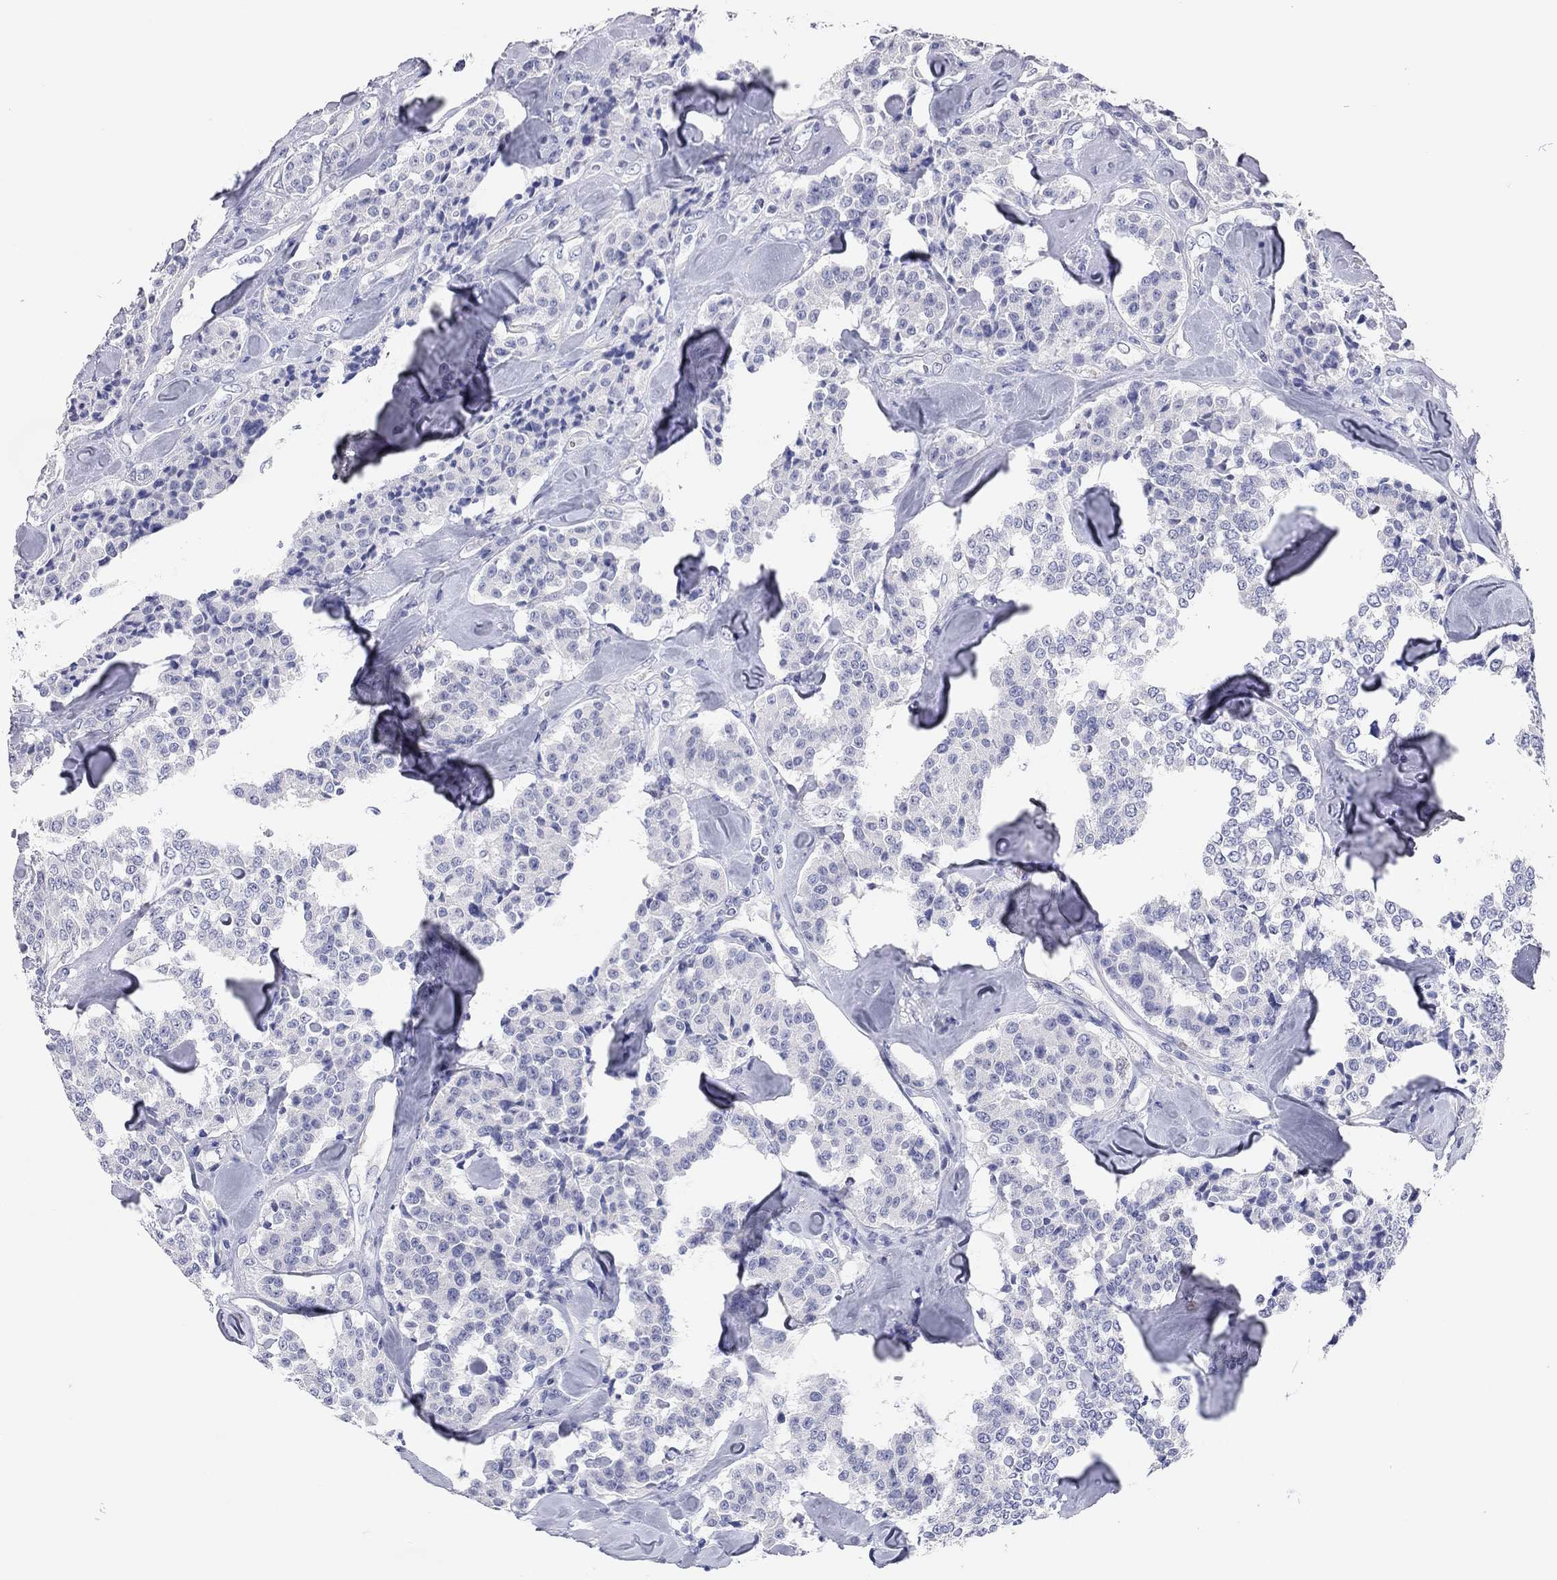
{"staining": {"intensity": "negative", "quantity": "none", "location": "none"}, "tissue": "carcinoid", "cell_type": "Tumor cells", "image_type": "cancer", "snomed": [{"axis": "morphology", "description": "Carcinoid, malignant, NOS"}, {"axis": "topography", "description": "Pancreas"}], "caption": "High power microscopy micrograph of an immunohistochemistry (IHC) histopathology image of carcinoid, revealing no significant expression in tumor cells.", "gene": "TMEM221", "patient": {"sex": "male", "age": 41}}